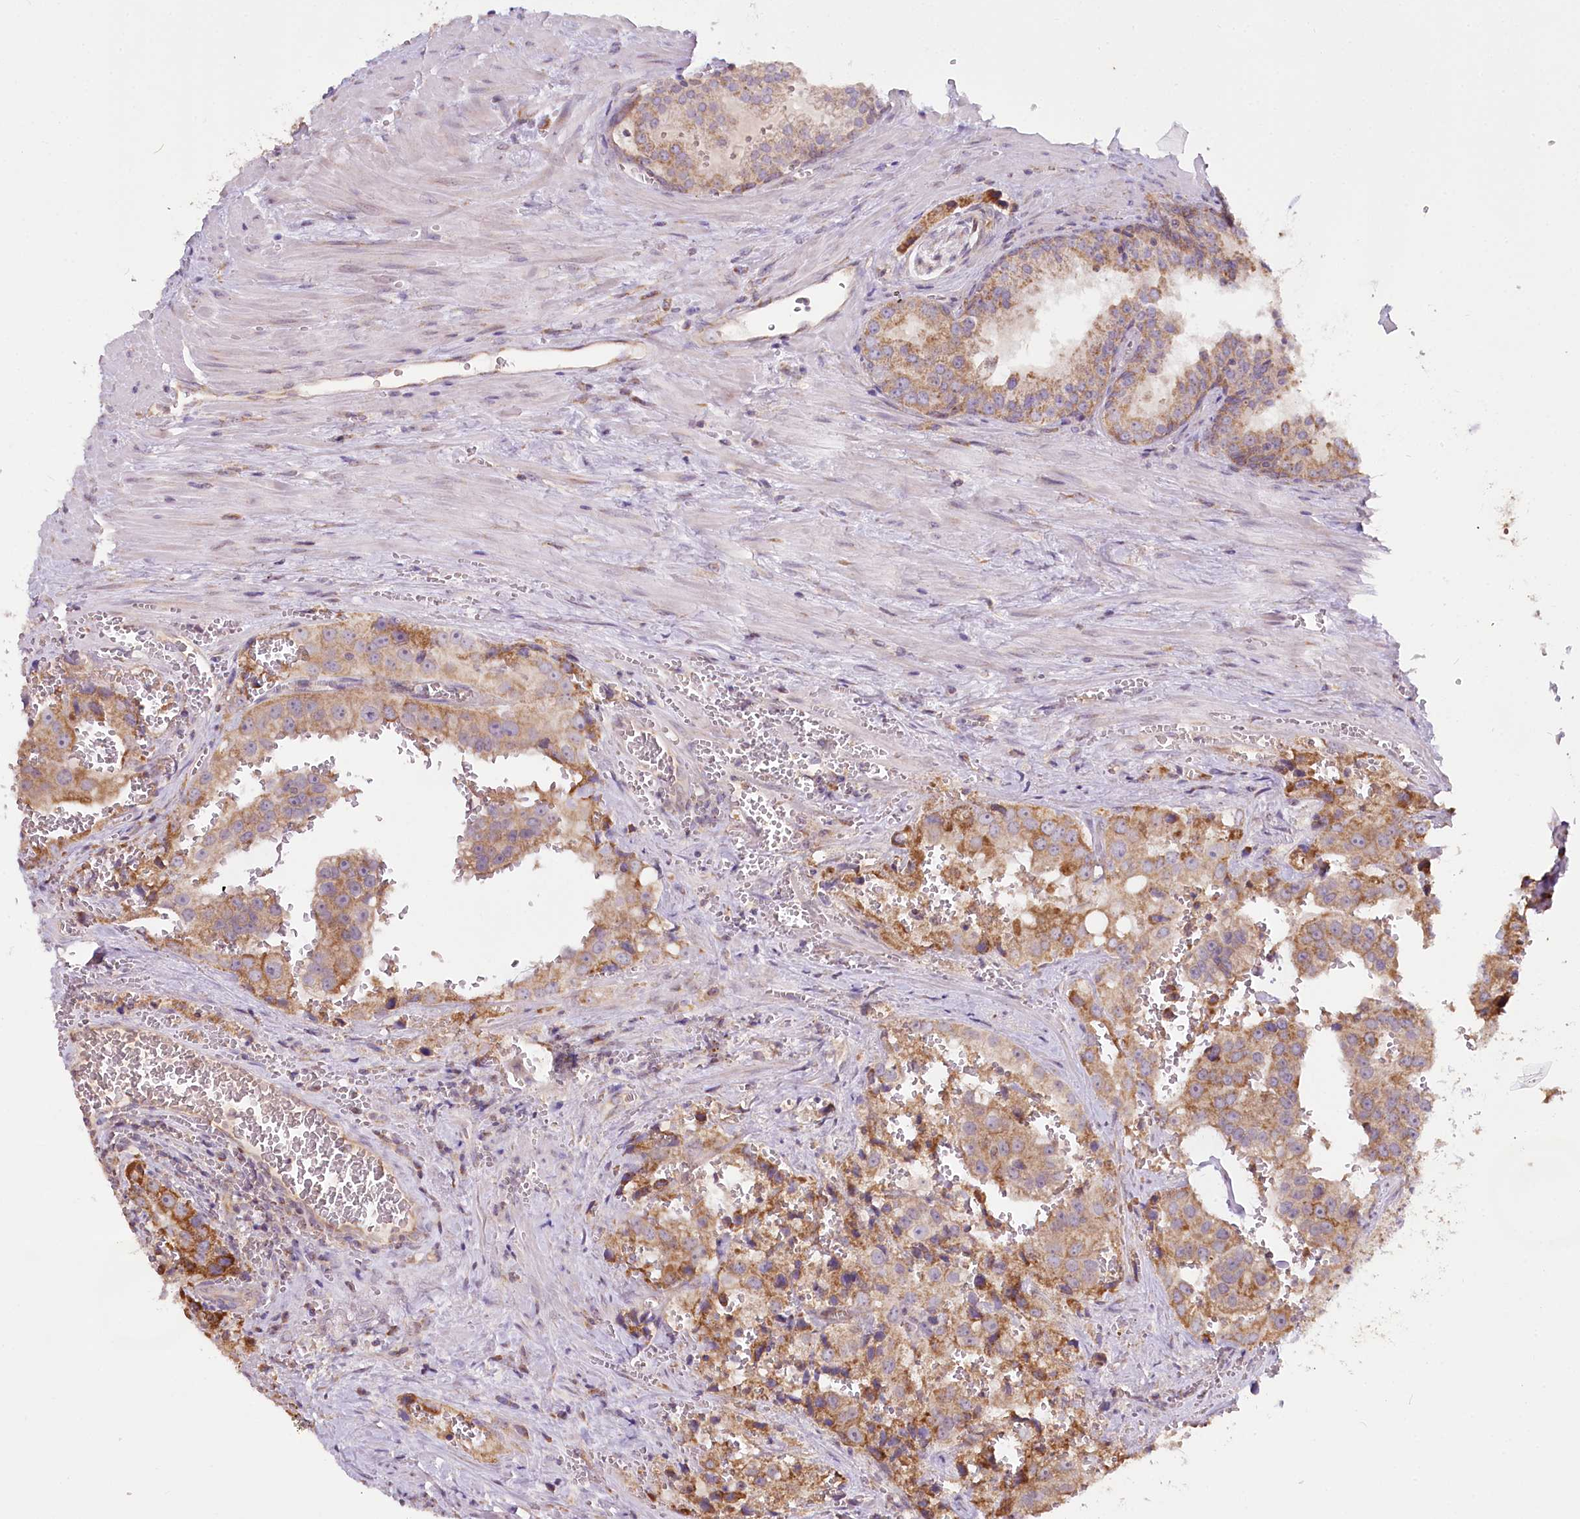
{"staining": {"intensity": "moderate", "quantity": ">75%", "location": "cytoplasmic/membranous"}, "tissue": "prostate cancer", "cell_type": "Tumor cells", "image_type": "cancer", "snomed": [{"axis": "morphology", "description": "Adenocarcinoma, High grade"}, {"axis": "topography", "description": "Prostate"}], "caption": "Prostate cancer (adenocarcinoma (high-grade)) stained with immunohistochemistry (IHC) demonstrates moderate cytoplasmic/membranous positivity in approximately >75% of tumor cells. The staining is performed using DAB (3,3'-diaminobenzidine) brown chromogen to label protein expression. The nuclei are counter-stained blue using hematoxylin.", "gene": "ACOX2", "patient": {"sex": "male", "age": 68}}